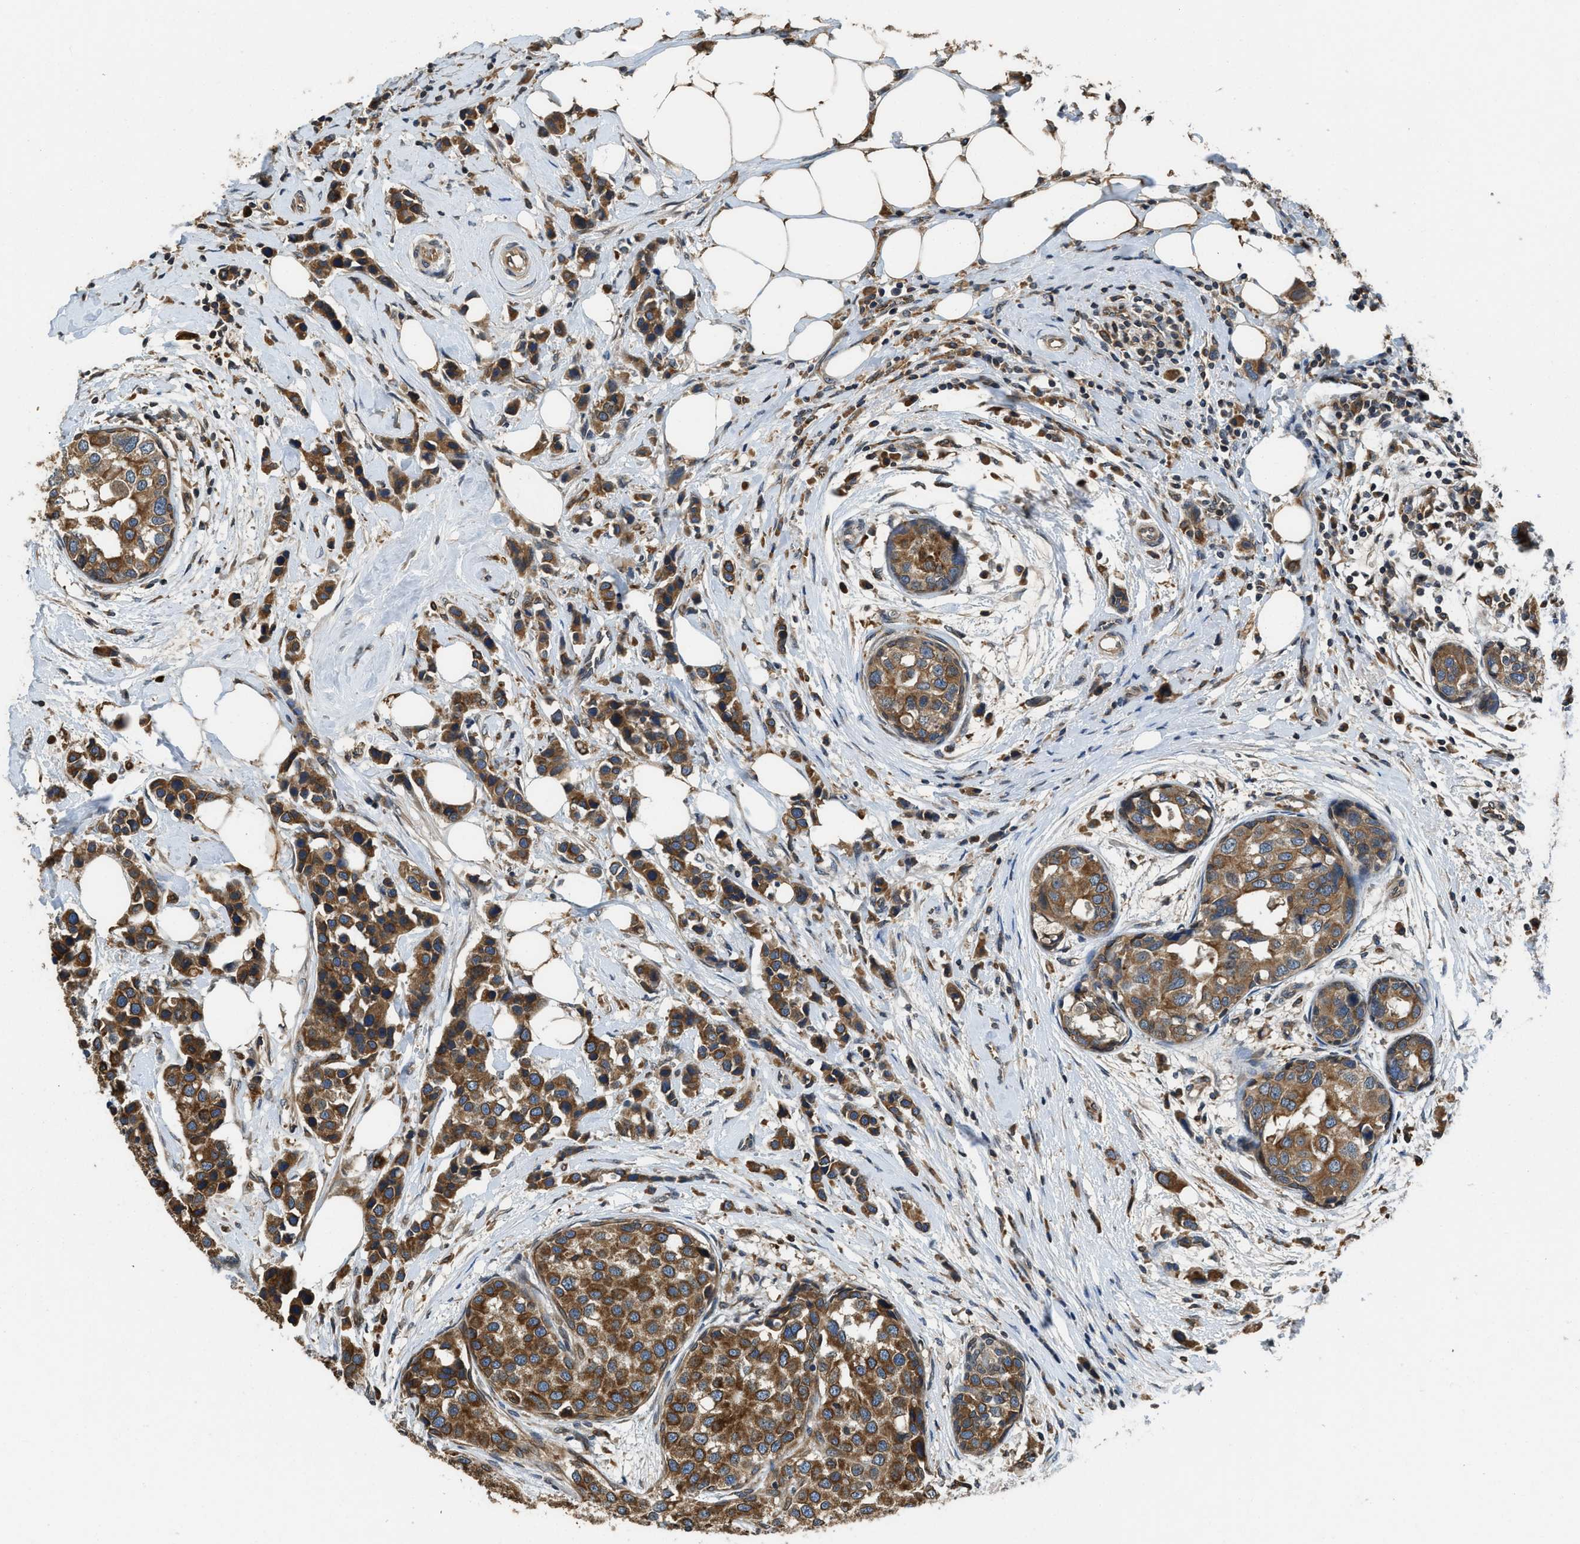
{"staining": {"intensity": "strong", "quantity": ">75%", "location": "cytoplasmic/membranous"}, "tissue": "breast cancer", "cell_type": "Tumor cells", "image_type": "cancer", "snomed": [{"axis": "morphology", "description": "Normal tissue, NOS"}, {"axis": "morphology", "description": "Duct carcinoma"}, {"axis": "topography", "description": "Breast"}], "caption": "Strong cytoplasmic/membranous protein positivity is present in about >75% of tumor cells in breast invasive ductal carcinoma.", "gene": "BCAP31", "patient": {"sex": "female", "age": 50}}